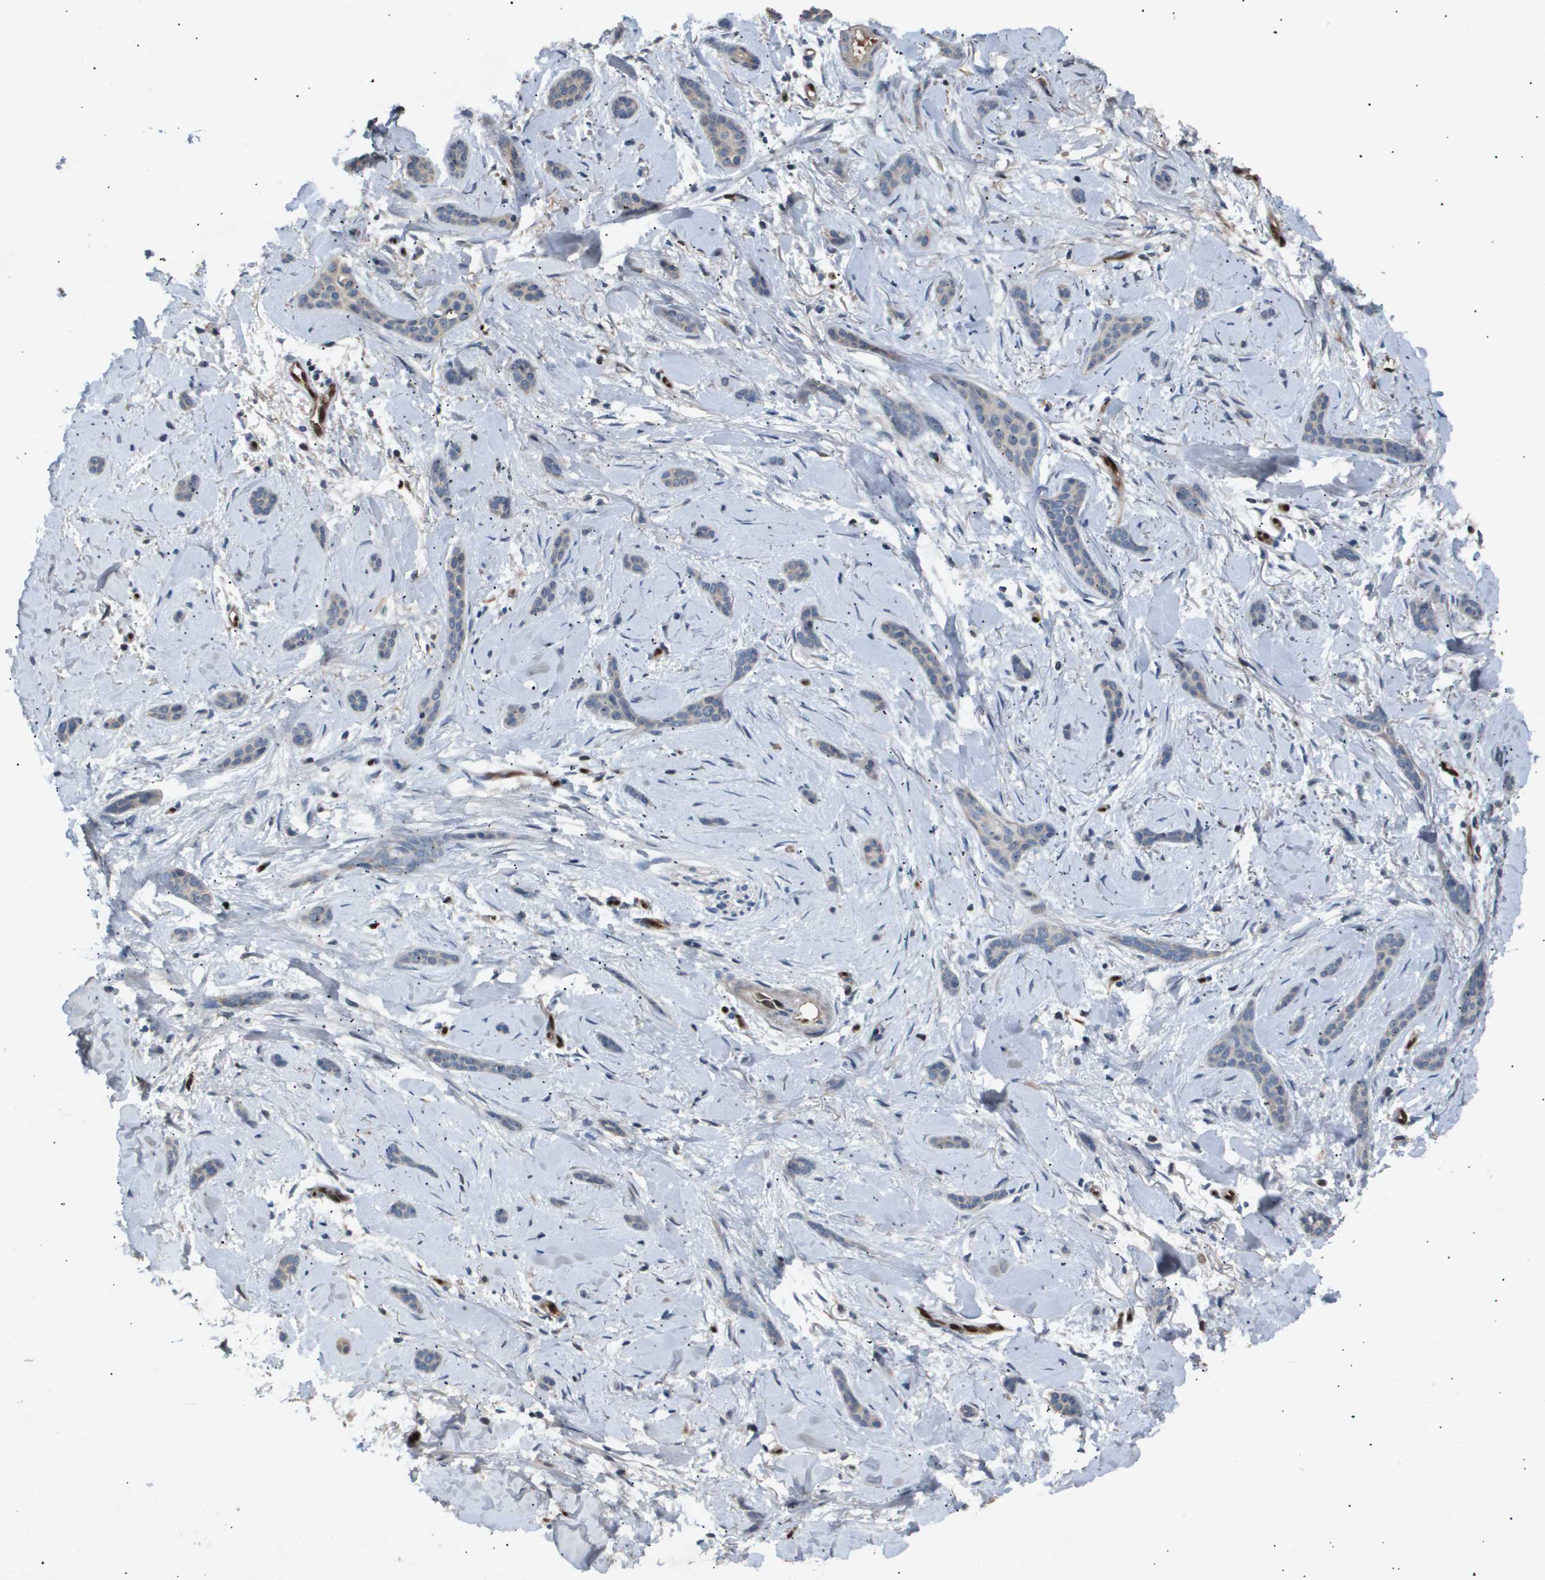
{"staining": {"intensity": "negative", "quantity": "none", "location": "none"}, "tissue": "skin cancer", "cell_type": "Tumor cells", "image_type": "cancer", "snomed": [{"axis": "morphology", "description": "Basal cell carcinoma"}, {"axis": "morphology", "description": "Adnexal tumor, benign"}, {"axis": "topography", "description": "Skin"}], "caption": "This is a photomicrograph of IHC staining of benign adnexal tumor (skin), which shows no expression in tumor cells.", "gene": "ERG", "patient": {"sex": "female", "age": 42}}